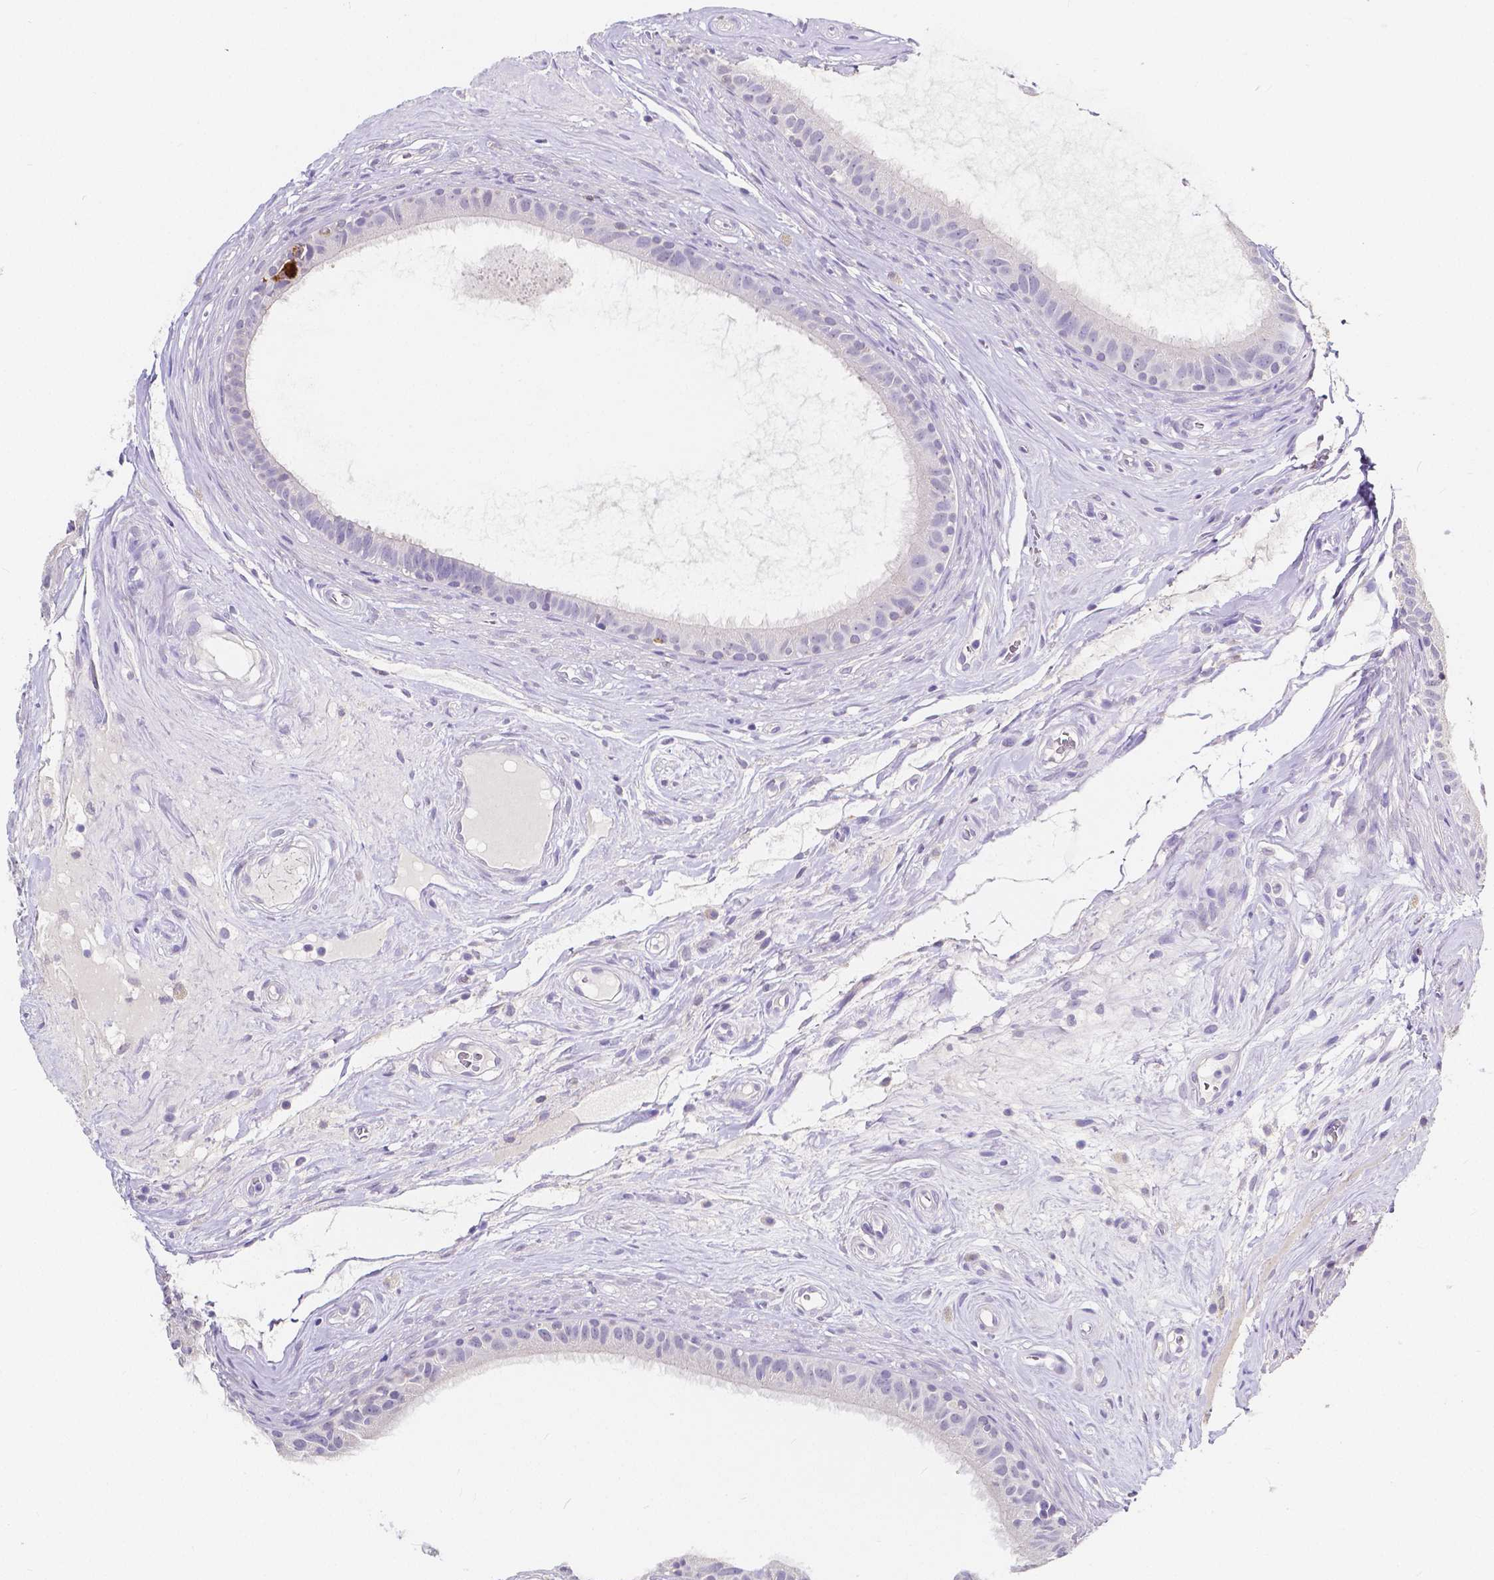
{"staining": {"intensity": "weak", "quantity": "<25%", "location": "cytoplasmic/membranous"}, "tissue": "epididymis", "cell_type": "Glandular cells", "image_type": "normal", "snomed": [{"axis": "morphology", "description": "Normal tissue, NOS"}, {"axis": "topography", "description": "Epididymis"}], "caption": "A micrograph of epididymis stained for a protein exhibits no brown staining in glandular cells. (DAB immunohistochemistry (IHC) with hematoxylin counter stain).", "gene": "ACP5", "patient": {"sex": "male", "age": 59}}